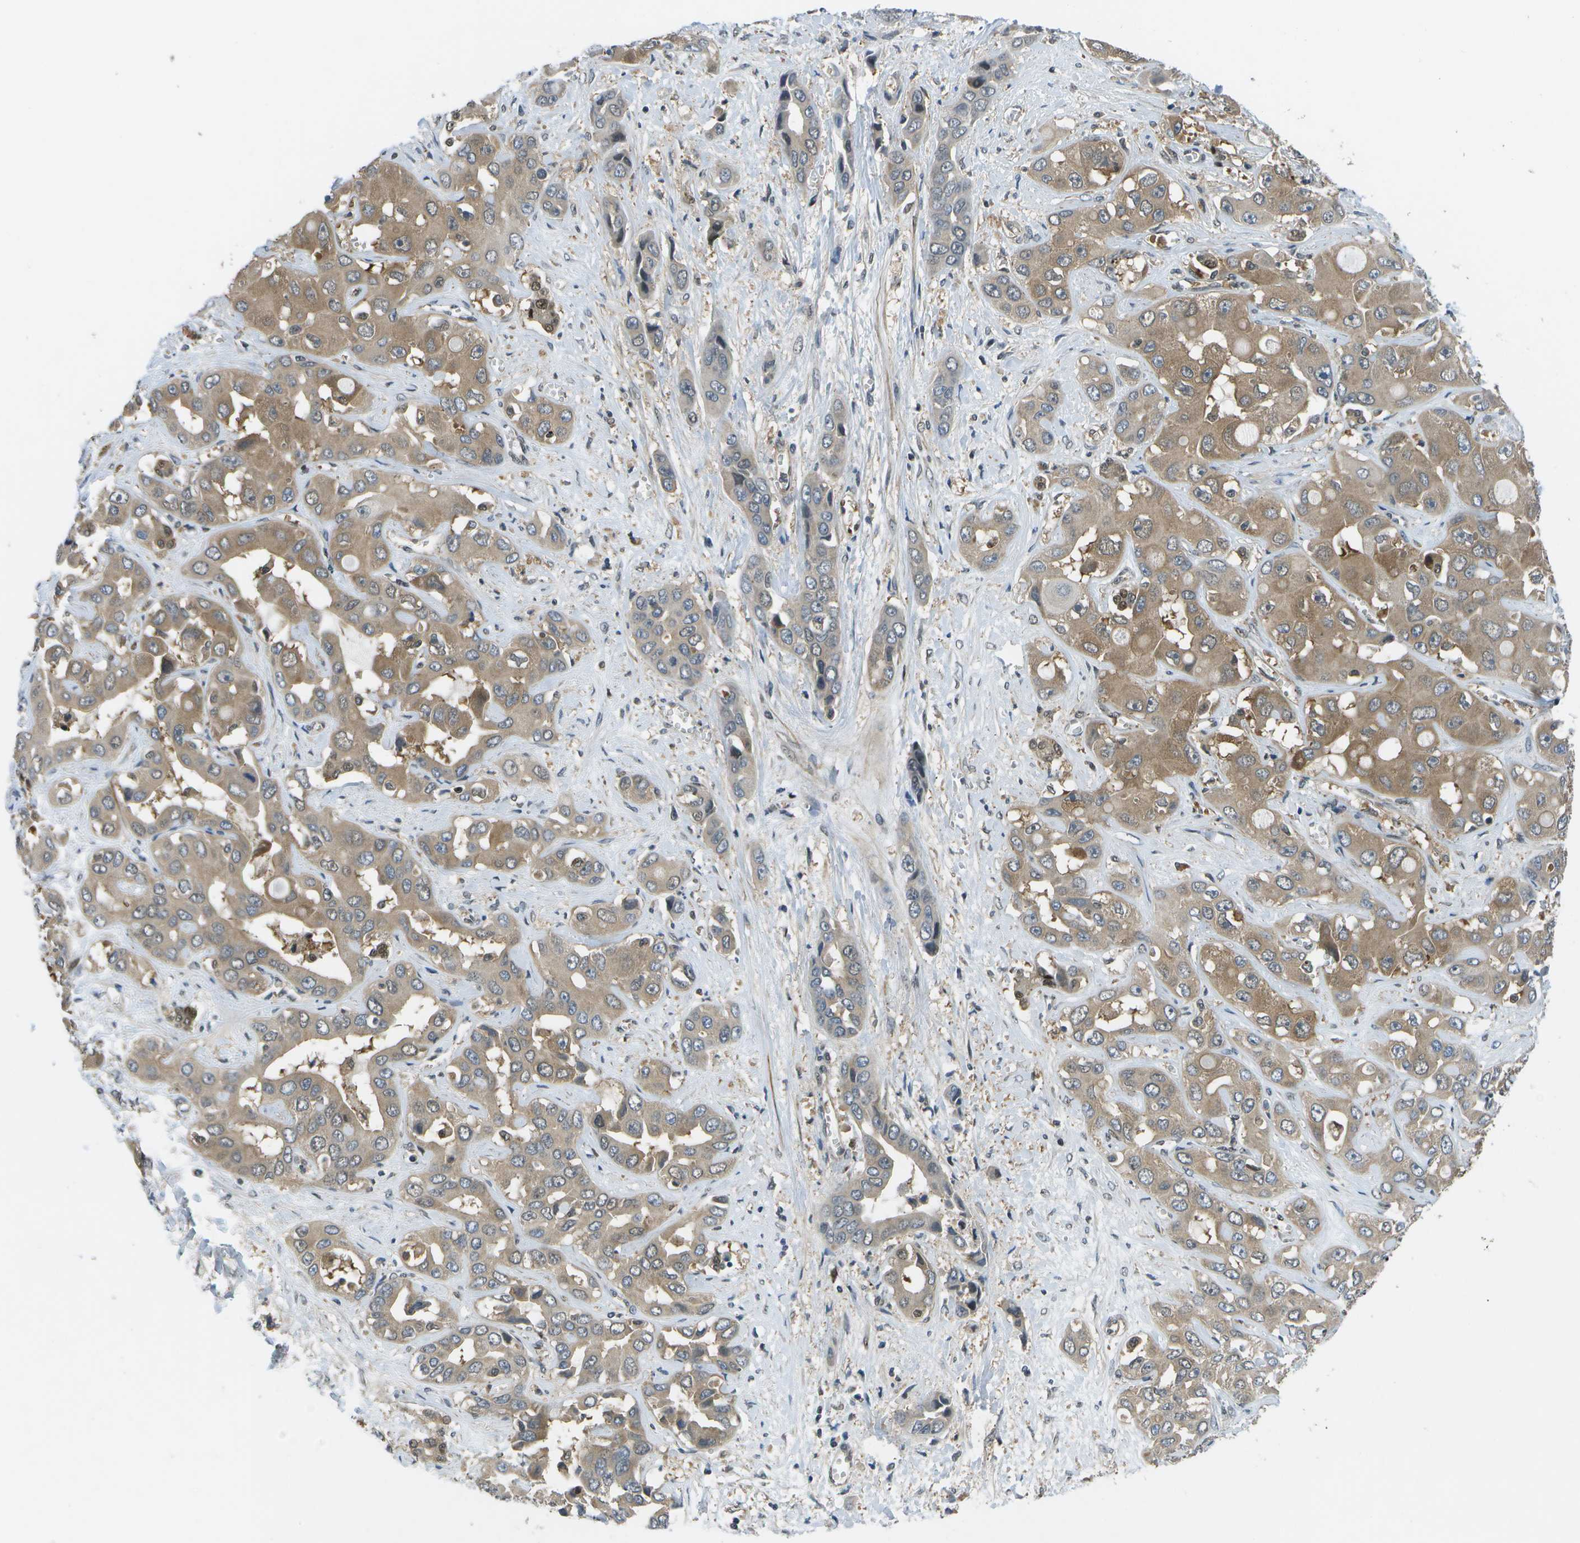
{"staining": {"intensity": "moderate", "quantity": ">75%", "location": "cytoplasmic/membranous"}, "tissue": "liver cancer", "cell_type": "Tumor cells", "image_type": "cancer", "snomed": [{"axis": "morphology", "description": "Cholangiocarcinoma"}, {"axis": "topography", "description": "Liver"}], "caption": "This image reveals immunohistochemistry (IHC) staining of human liver cholangiocarcinoma, with medium moderate cytoplasmic/membranous positivity in approximately >75% of tumor cells.", "gene": "ENPP5", "patient": {"sex": "female", "age": 52}}